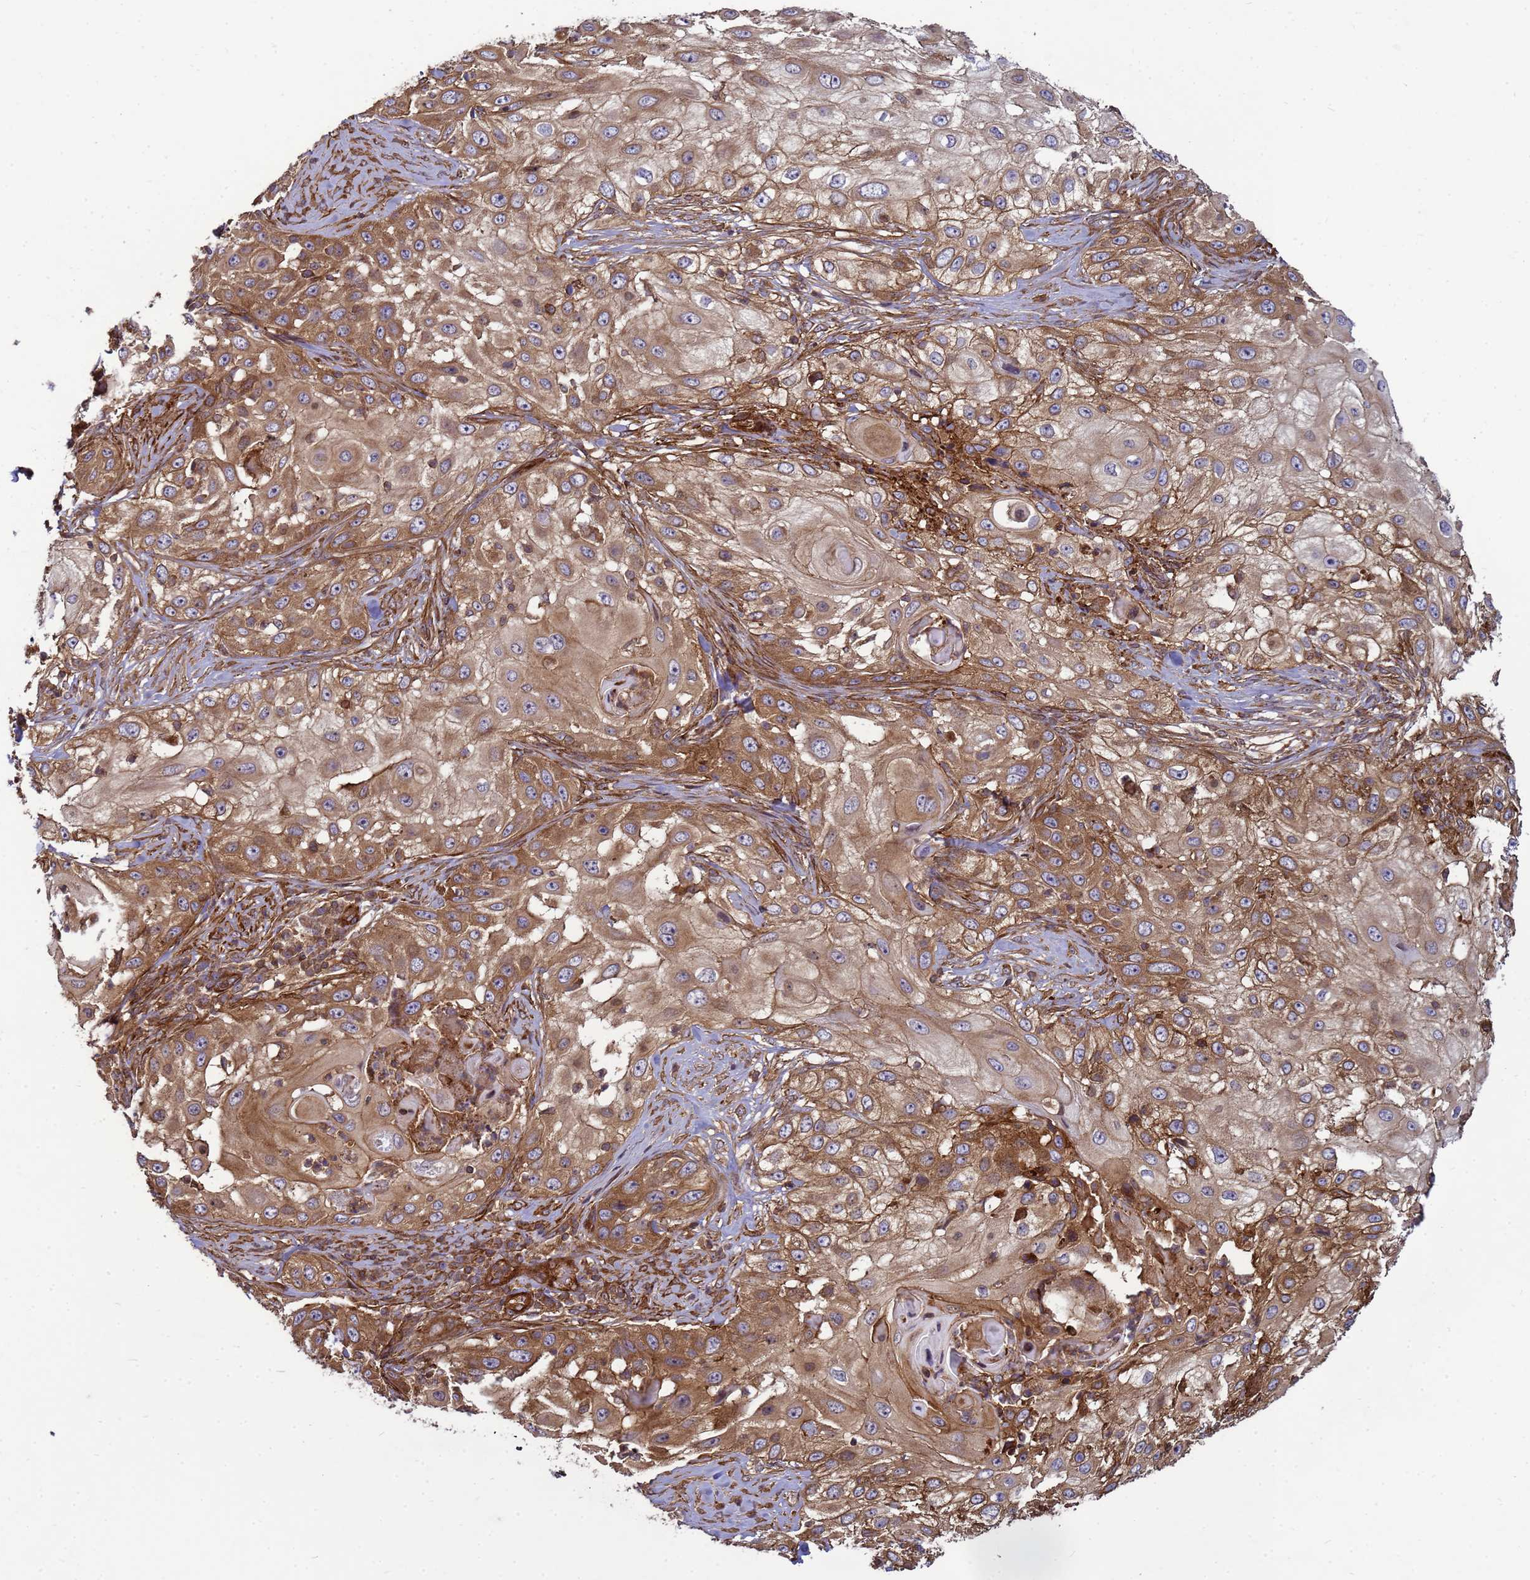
{"staining": {"intensity": "moderate", "quantity": ">75%", "location": "cytoplasmic/membranous"}, "tissue": "skin cancer", "cell_type": "Tumor cells", "image_type": "cancer", "snomed": [{"axis": "morphology", "description": "Squamous cell carcinoma, NOS"}, {"axis": "topography", "description": "Skin"}], "caption": "DAB (3,3'-diaminobenzidine) immunohistochemical staining of human skin cancer displays moderate cytoplasmic/membranous protein staining in approximately >75% of tumor cells.", "gene": "CNOT1", "patient": {"sex": "female", "age": 44}}